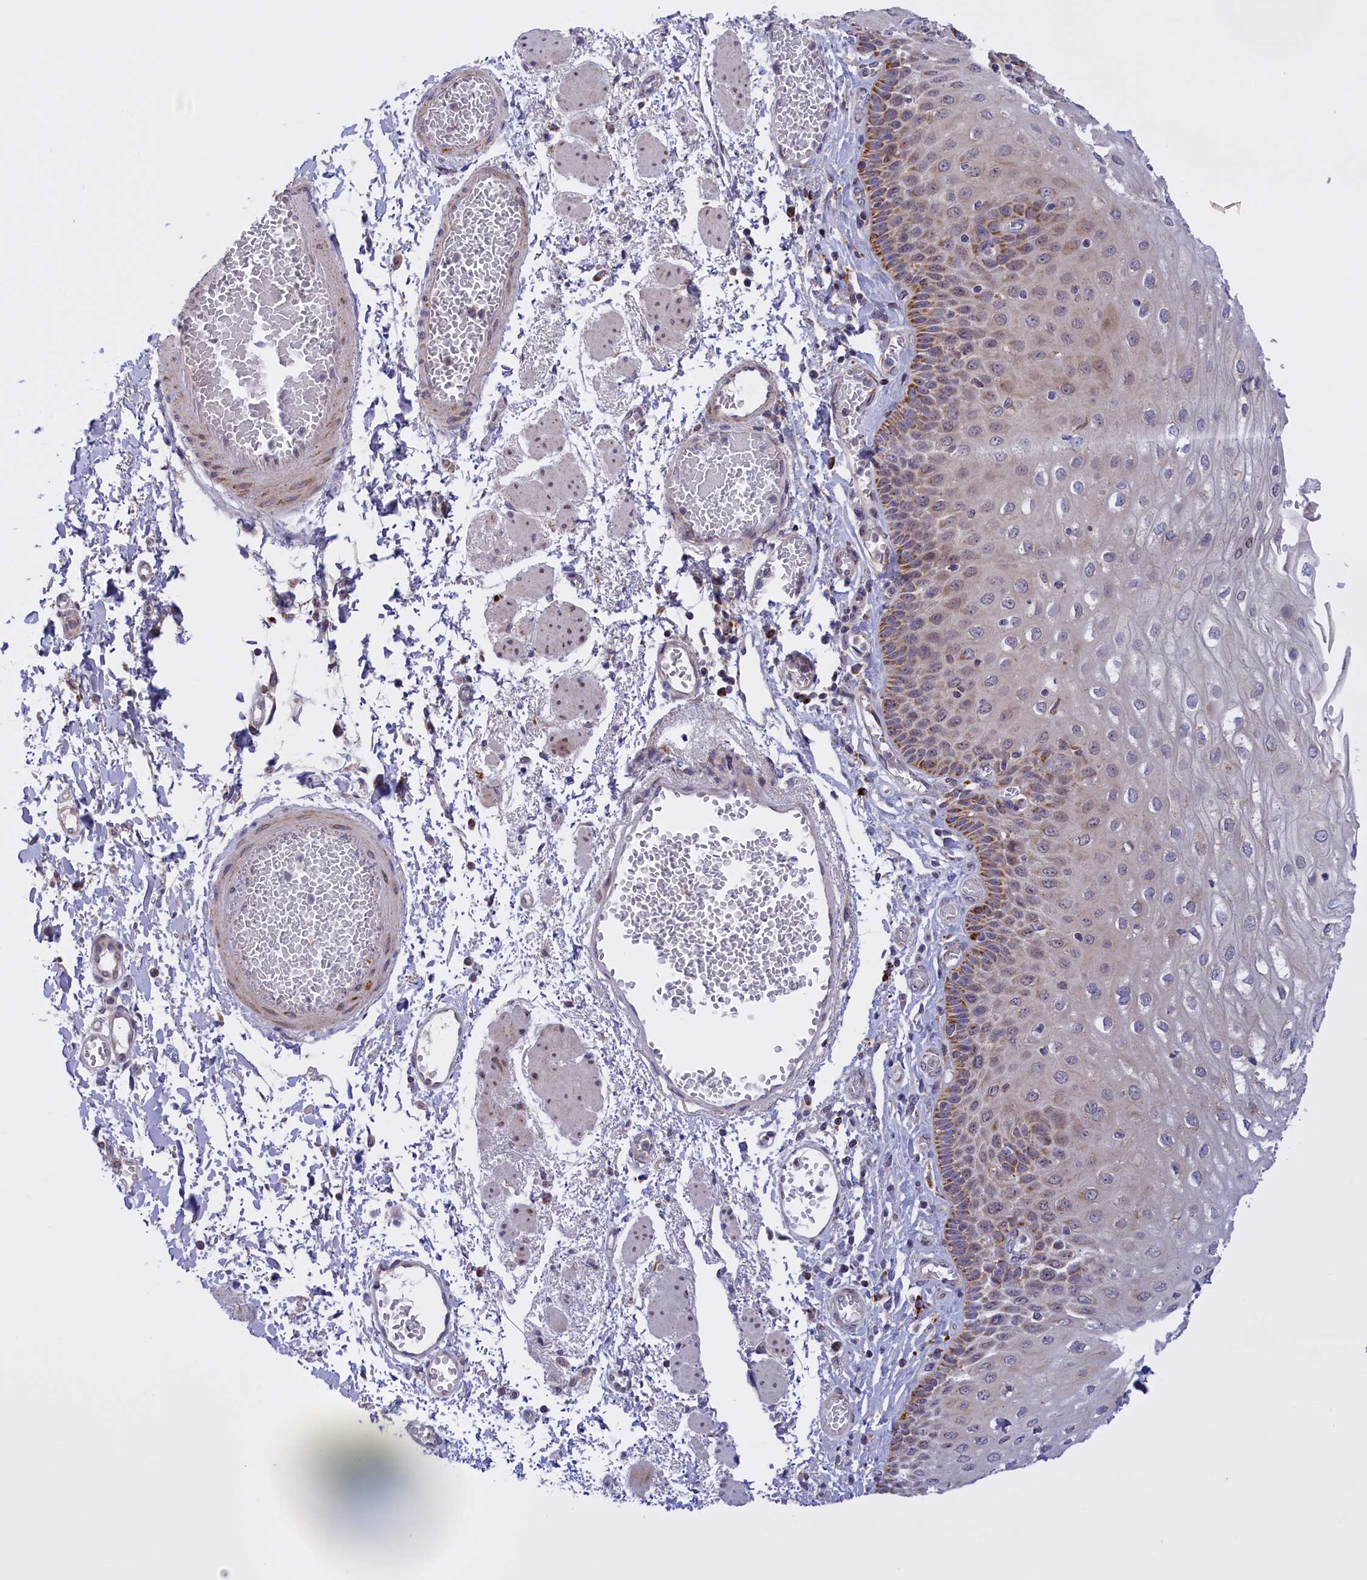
{"staining": {"intensity": "moderate", "quantity": ">75%", "location": "cytoplasmic/membranous,nuclear"}, "tissue": "esophagus", "cell_type": "Squamous epithelial cells", "image_type": "normal", "snomed": [{"axis": "morphology", "description": "Normal tissue, NOS"}, {"axis": "topography", "description": "Esophagus"}], "caption": "Immunohistochemical staining of normal esophagus displays medium levels of moderate cytoplasmic/membranous,nuclear positivity in about >75% of squamous epithelial cells.", "gene": "FAM149B1", "patient": {"sex": "male", "age": 81}}